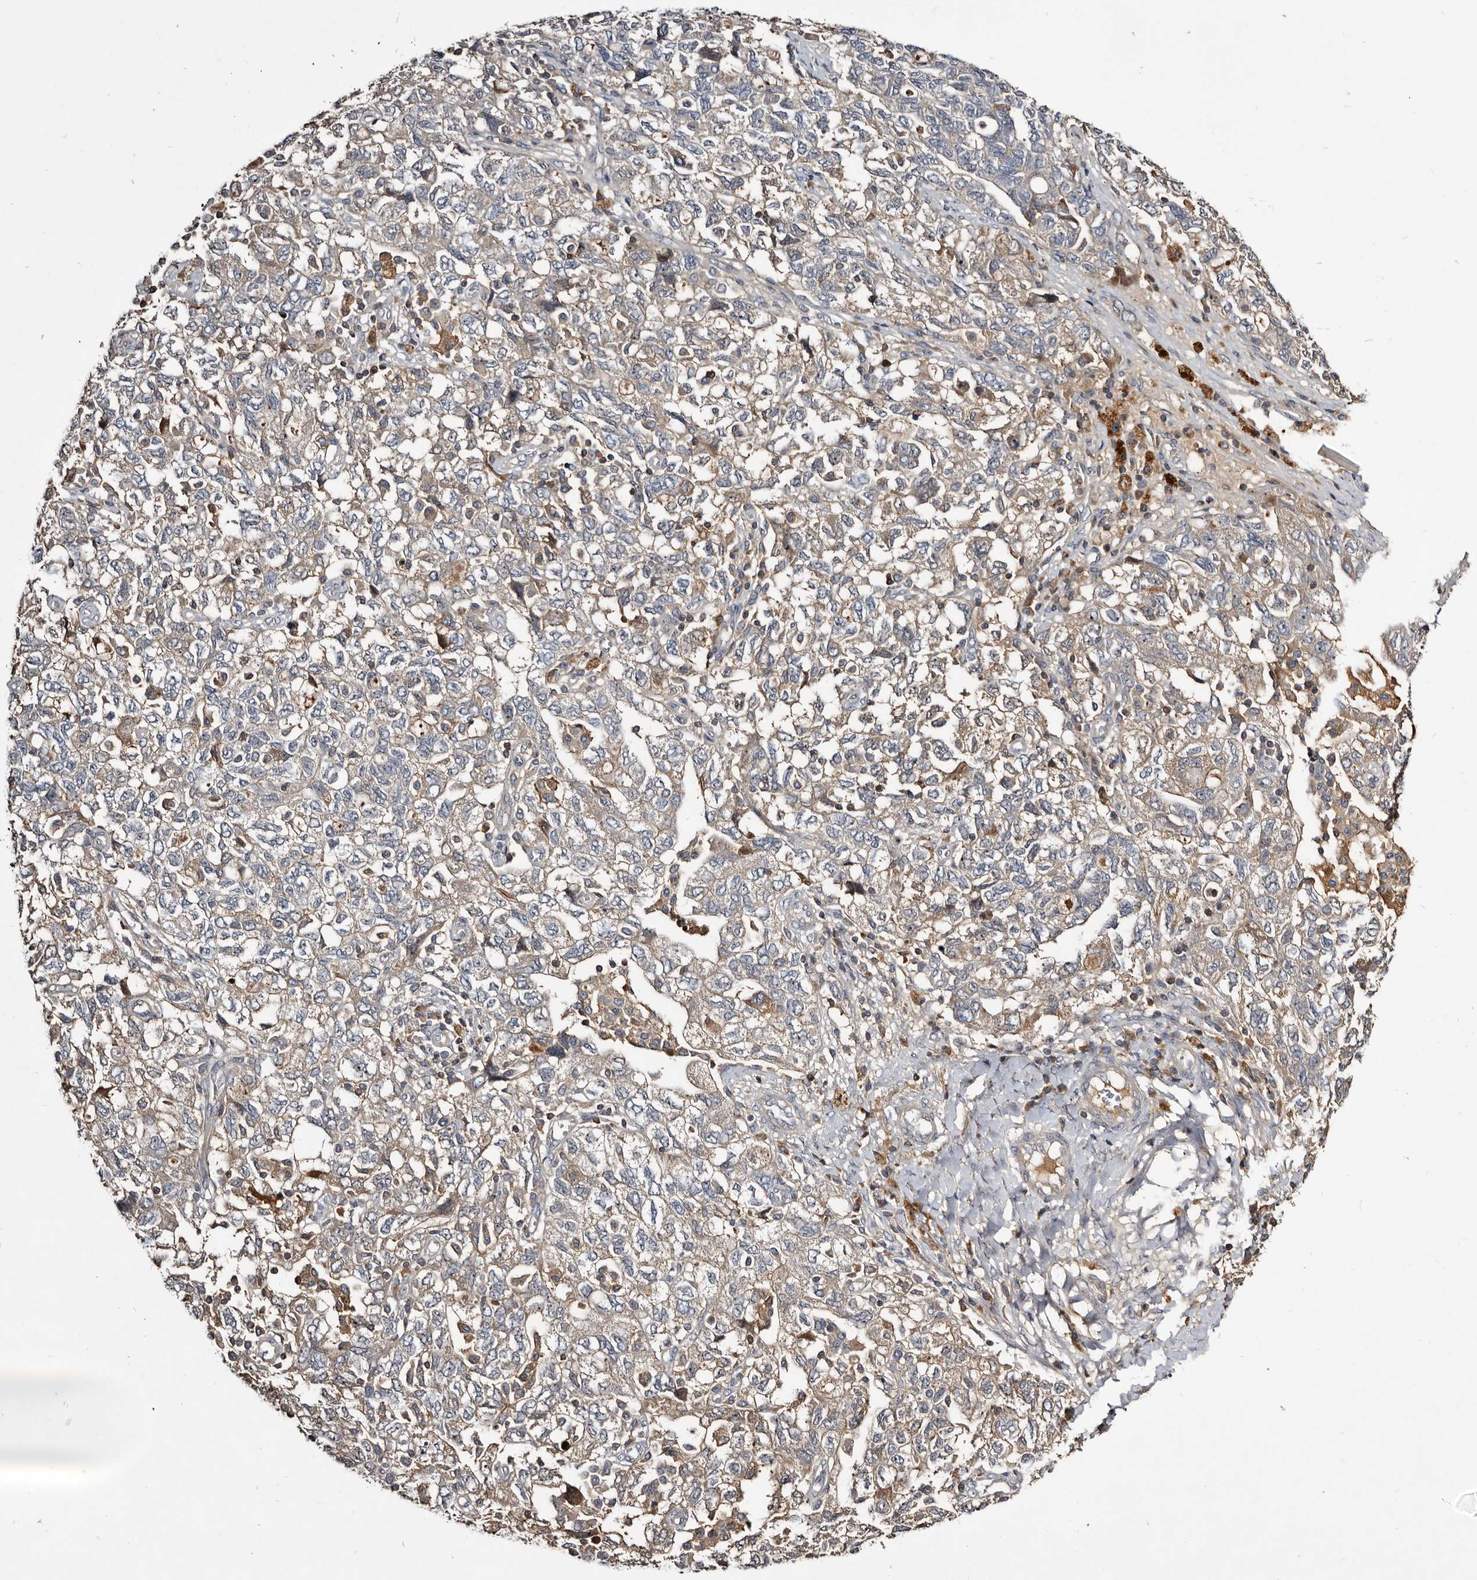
{"staining": {"intensity": "weak", "quantity": ">75%", "location": "cytoplasmic/membranous"}, "tissue": "ovarian cancer", "cell_type": "Tumor cells", "image_type": "cancer", "snomed": [{"axis": "morphology", "description": "Carcinoma, NOS"}, {"axis": "morphology", "description": "Cystadenocarcinoma, serous, NOS"}, {"axis": "topography", "description": "Ovary"}], "caption": "IHC of serous cystadenocarcinoma (ovarian) exhibits low levels of weak cytoplasmic/membranous staining in approximately >75% of tumor cells.", "gene": "TTC39A", "patient": {"sex": "female", "age": 69}}